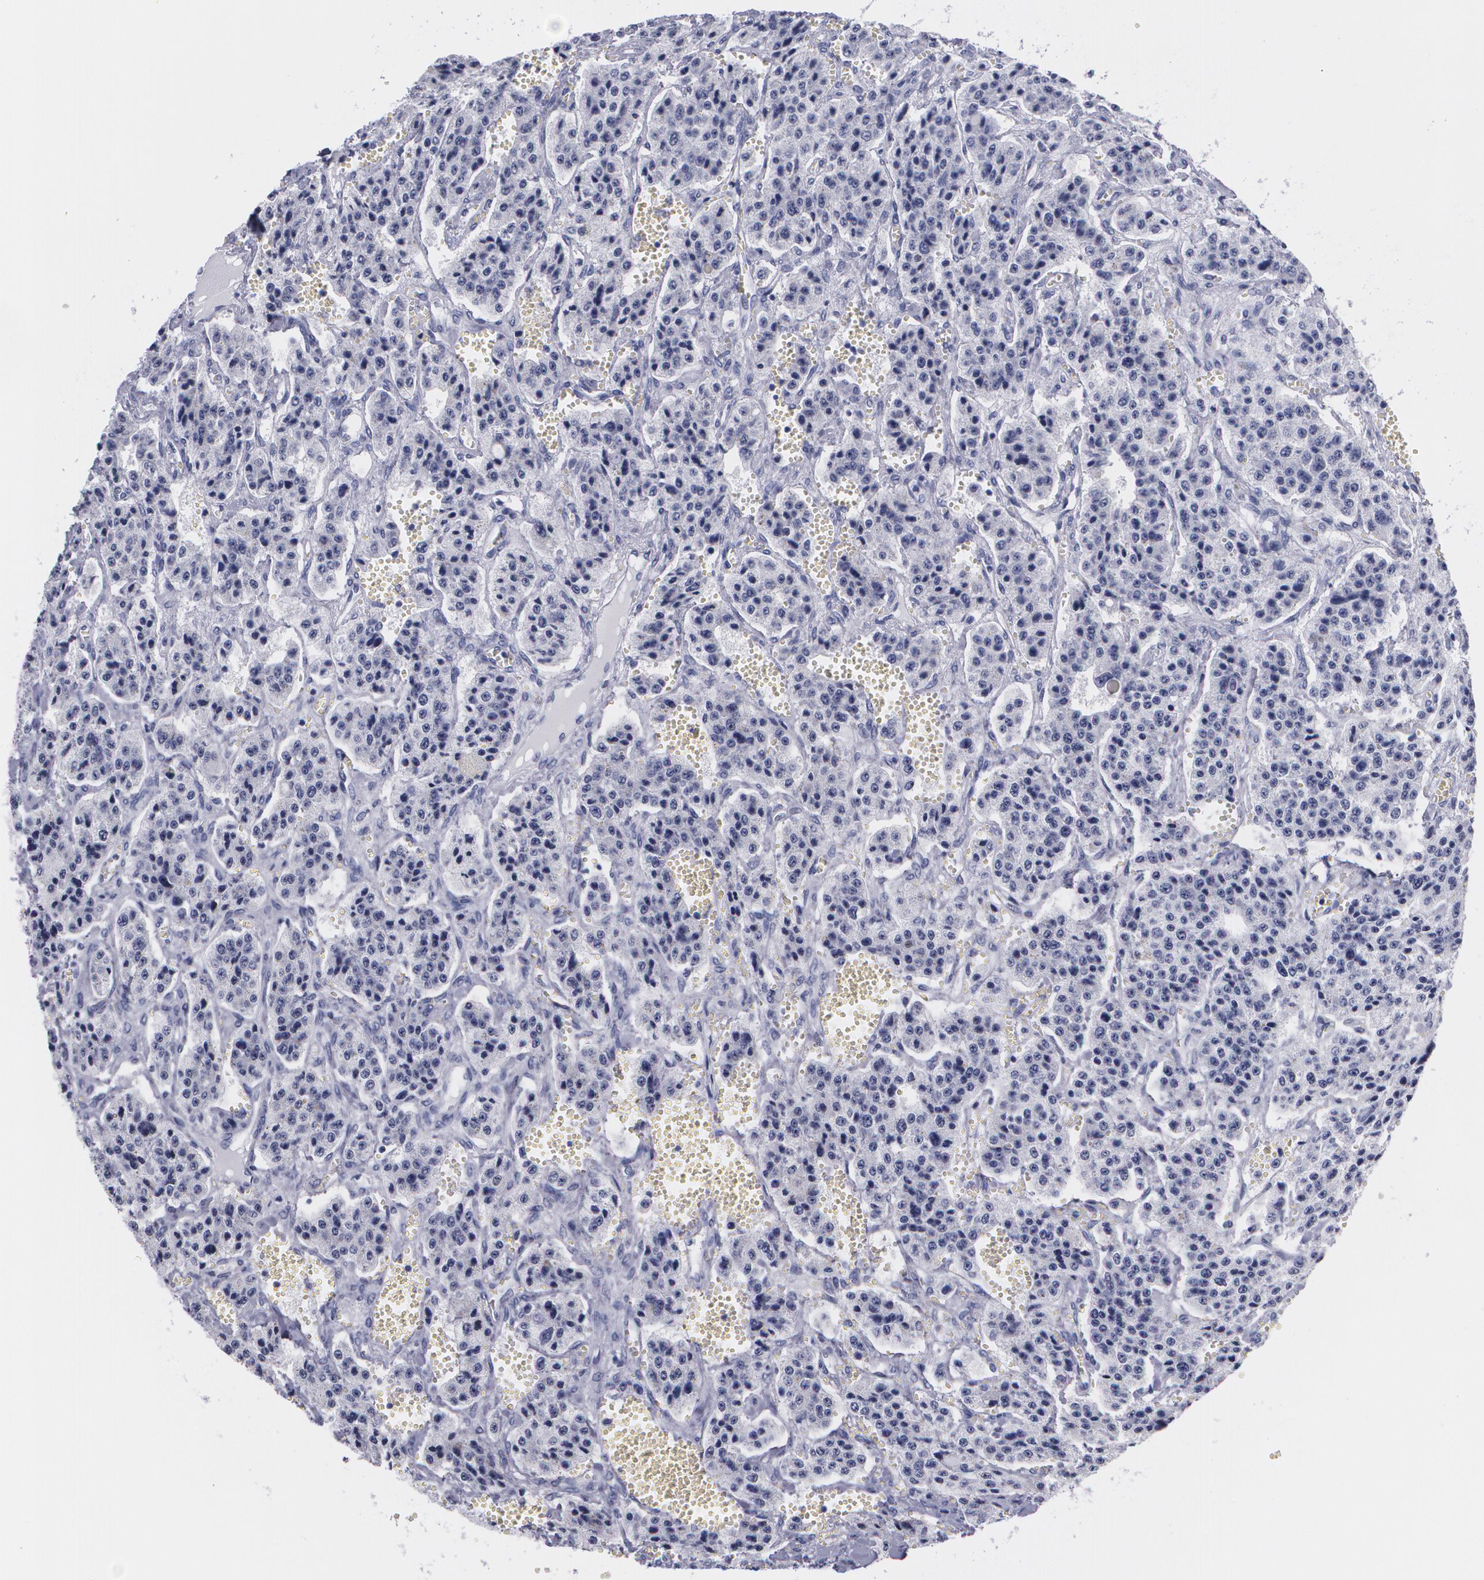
{"staining": {"intensity": "negative", "quantity": "none", "location": "none"}, "tissue": "carcinoid", "cell_type": "Tumor cells", "image_type": "cancer", "snomed": [{"axis": "morphology", "description": "Carcinoid, malignant, NOS"}, {"axis": "topography", "description": "Small intestine"}], "caption": "Immunohistochemical staining of carcinoid (malignant) reveals no significant staining in tumor cells.", "gene": "TP53", "patient": {"sex": "male", "age": 52}}